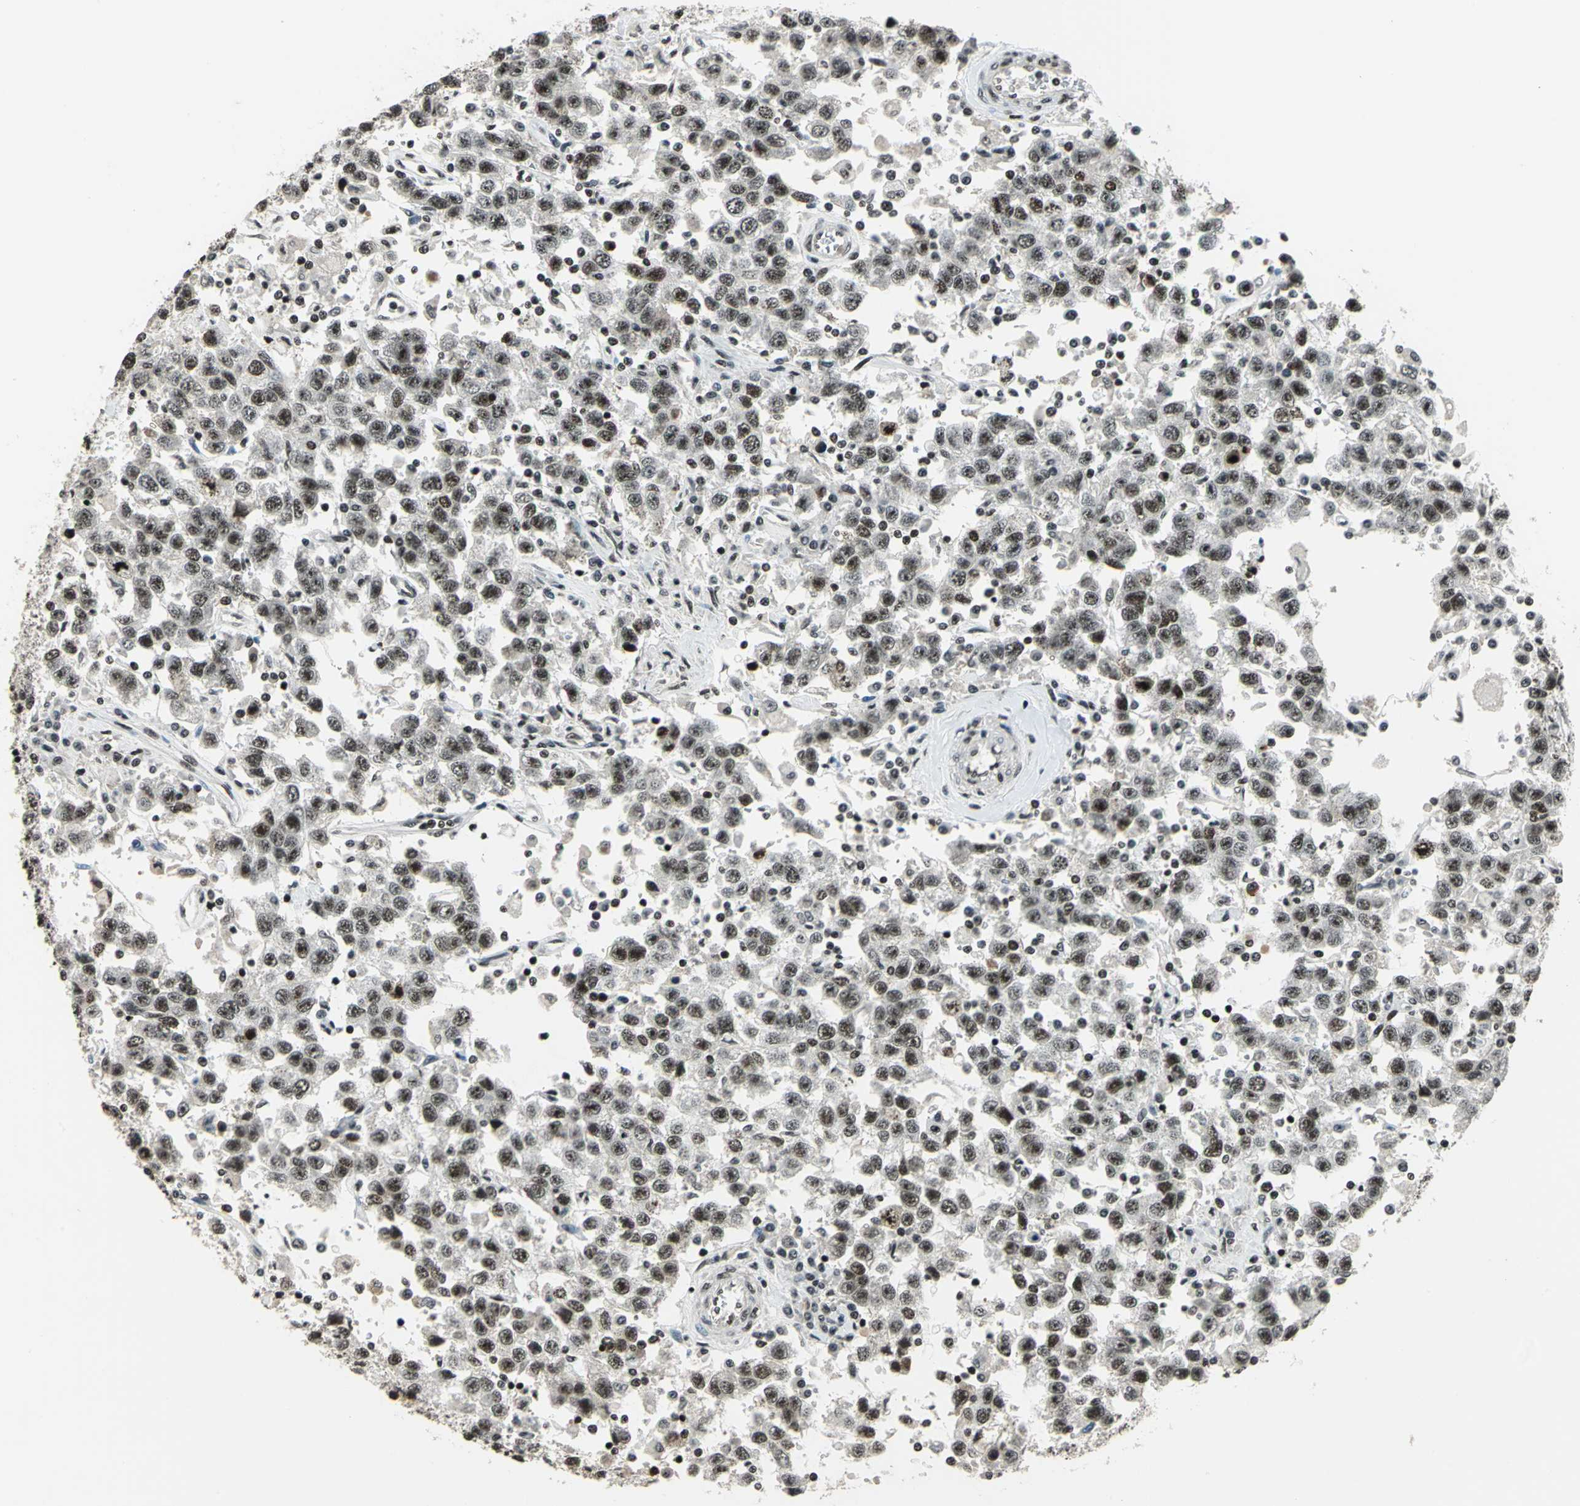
{"staining": {"intensity": "moderate", "quantity": ">75%", "location": "nuclear"}, "tissue": "testis cancer", "cell_type": "Tumor cells", "image_type": "cancer", "snomed": [{"axis": "morphology", "description": "Seminoma, NOS"}, {"axis": "topography", "description": "Testis"}], "caption": "Immunohistochemistry image of neoplastic tissue: human seminoma (testis) stained using immunohistochemistry shows medium levels of moderate protein expression localized specifically in the nuclear of tumor cells, appearing as a nuclear brown color.", "gene": "UBTF", "patient": {"sex": "male", "age": 41}}